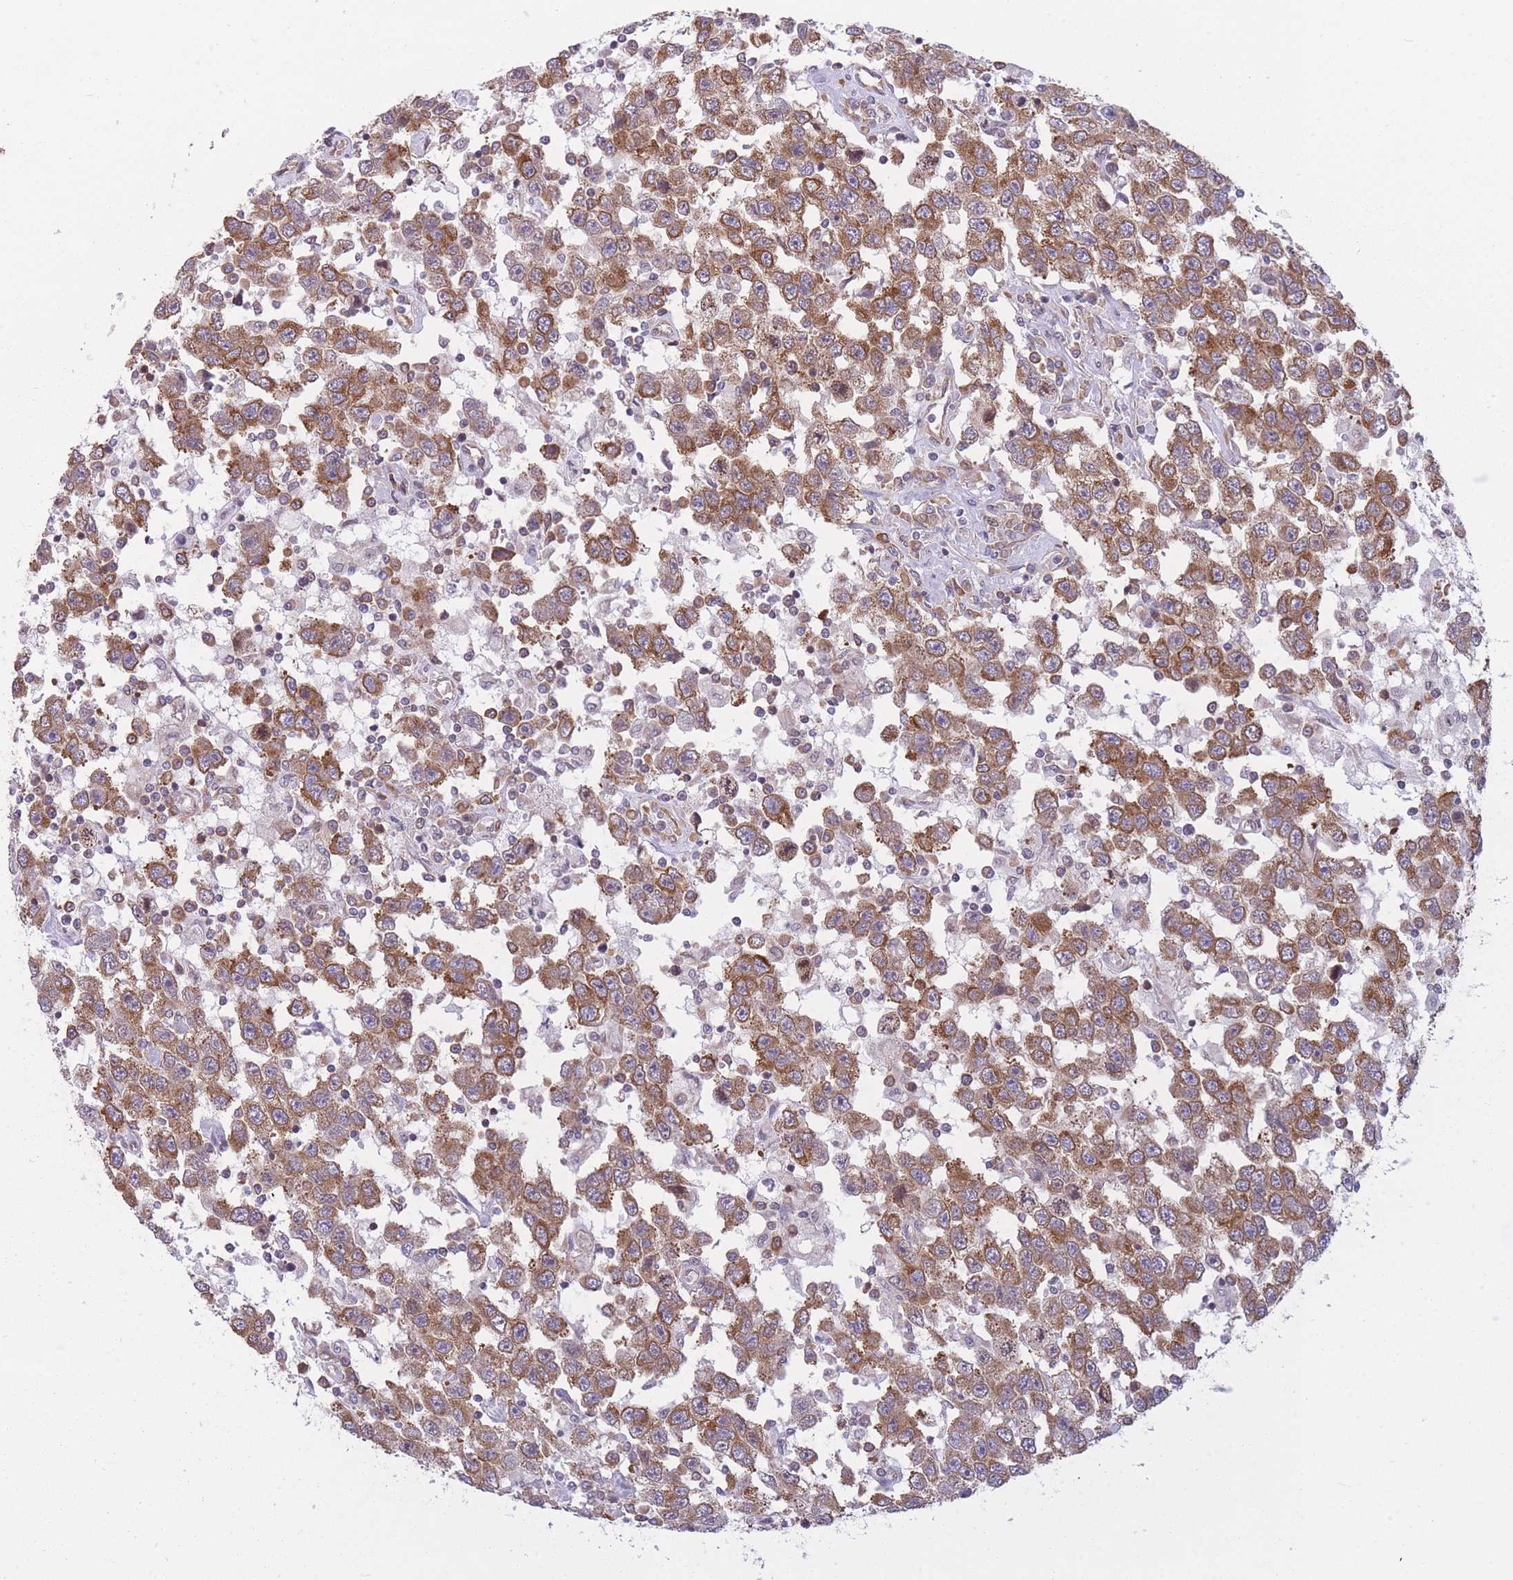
{"staining": {"intensity": "moderate", "quantity": ">75%", "location": "cytoplasmic/membranous"}, "tissue": "testis cancer", "cell_type": "Tumor cells", "image_type": "cancer", "snomed": [{"axis": "morphology", "description": "Seminoma, NOS"}, {"axis": "topography", "description": "Testis"}], "caption": "Seminoma (testis) stained with DAB immunohistochemistry displays medium levels of moderate cytoplasmic/membranous staining in about >75% of tumor cells.", "gene": "CCDC124", "patient": {"sex": "male", "age": 41}}